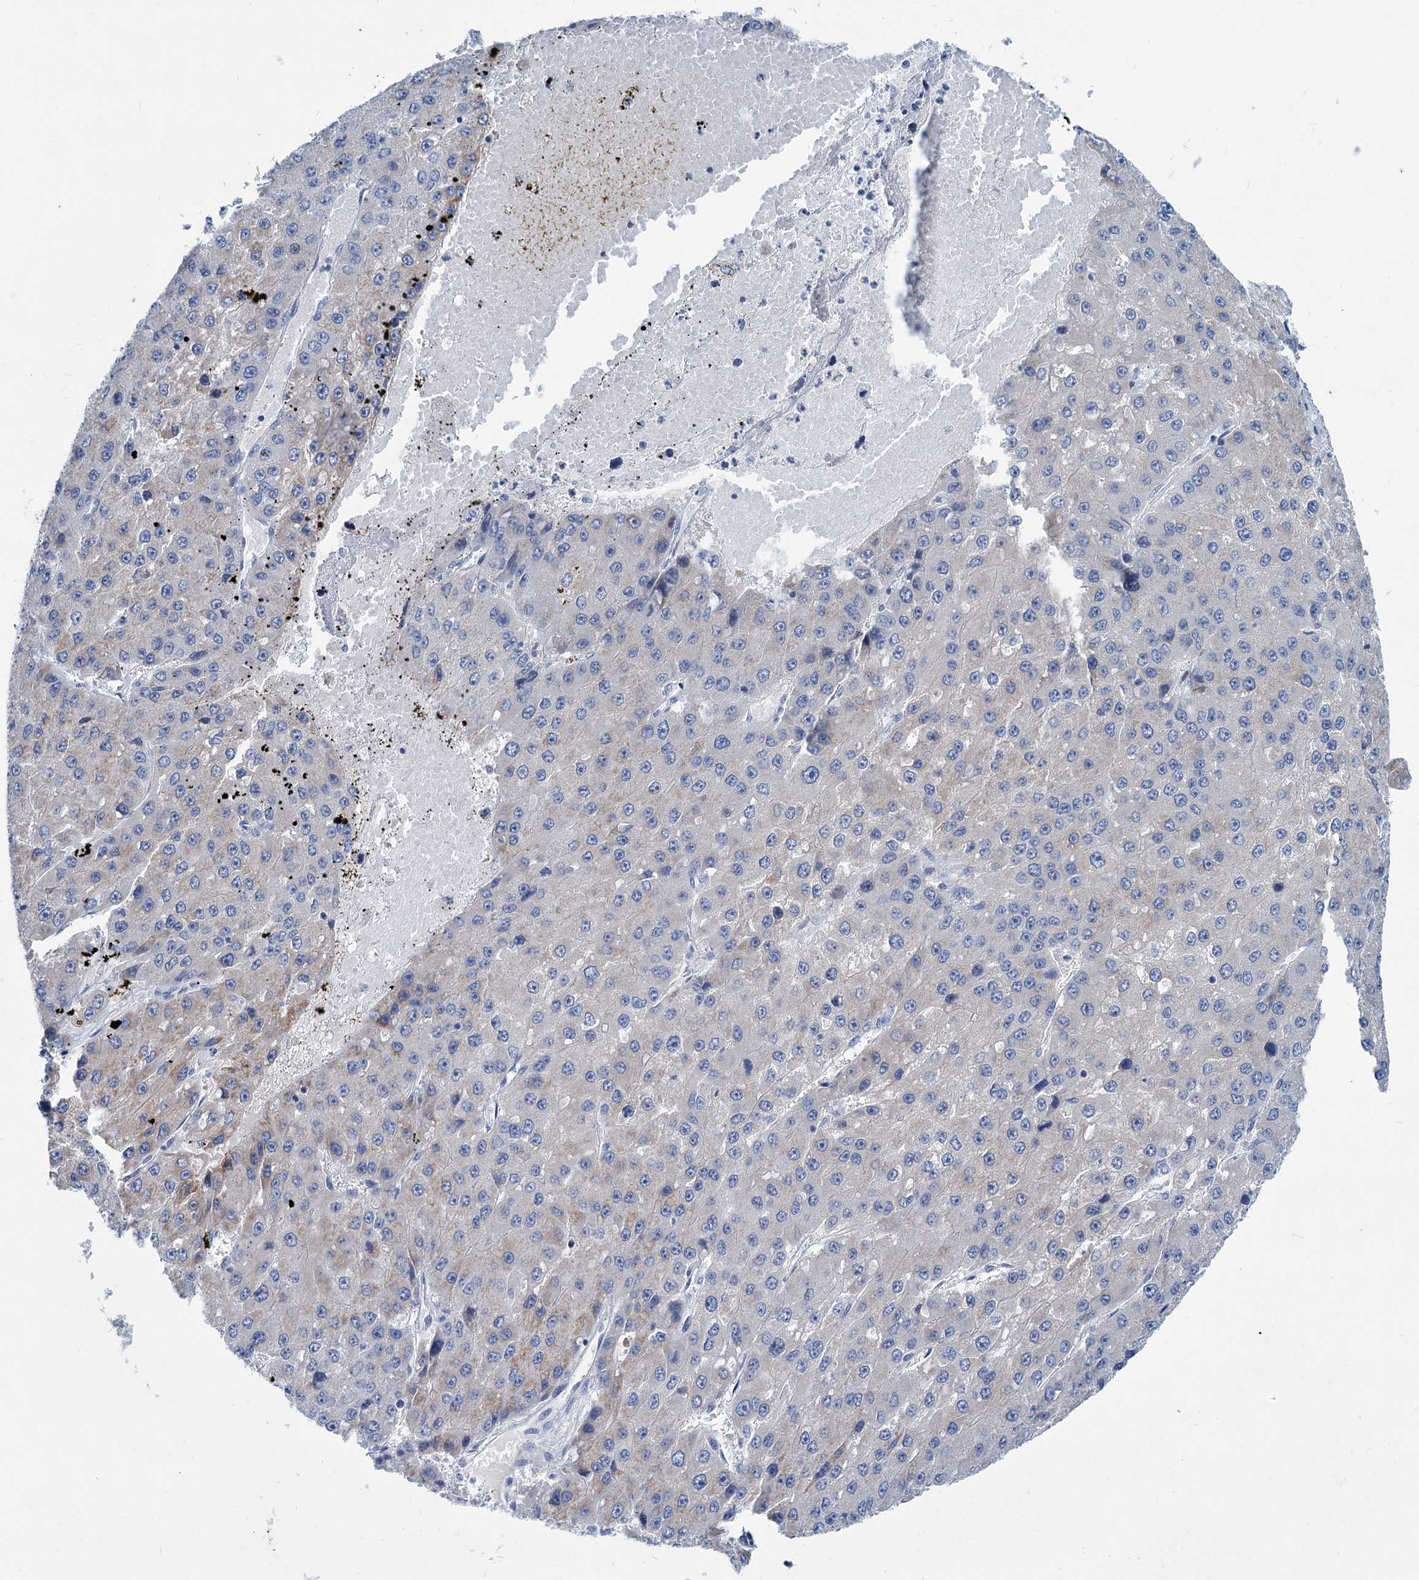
{"staining": {"intensity": "moderate", "quantity": "<25%", "location": "cytoplasmic/membranous"}, "tissue": "liver cancer", "cell_type": "Tumor cells", "image_type": "cancer", "snomed": [{"axis": "morphology", "description": "Carcinoma, Hepatocellular, NOS"}, {"axis": "topography", "description": "Liver"}], "caption": "This histopathology image shows liver cancer (hepatocellular carcinoma) stained with immunohistochemistry (IHC) to label a protein in brown. The cytoplasmic/membranous of tumor cells show moderate positivity for the protein. Nuclei are counter-stained blue.", "gene": "CHDH", "patient": {"sex": "female", "age": 73}}